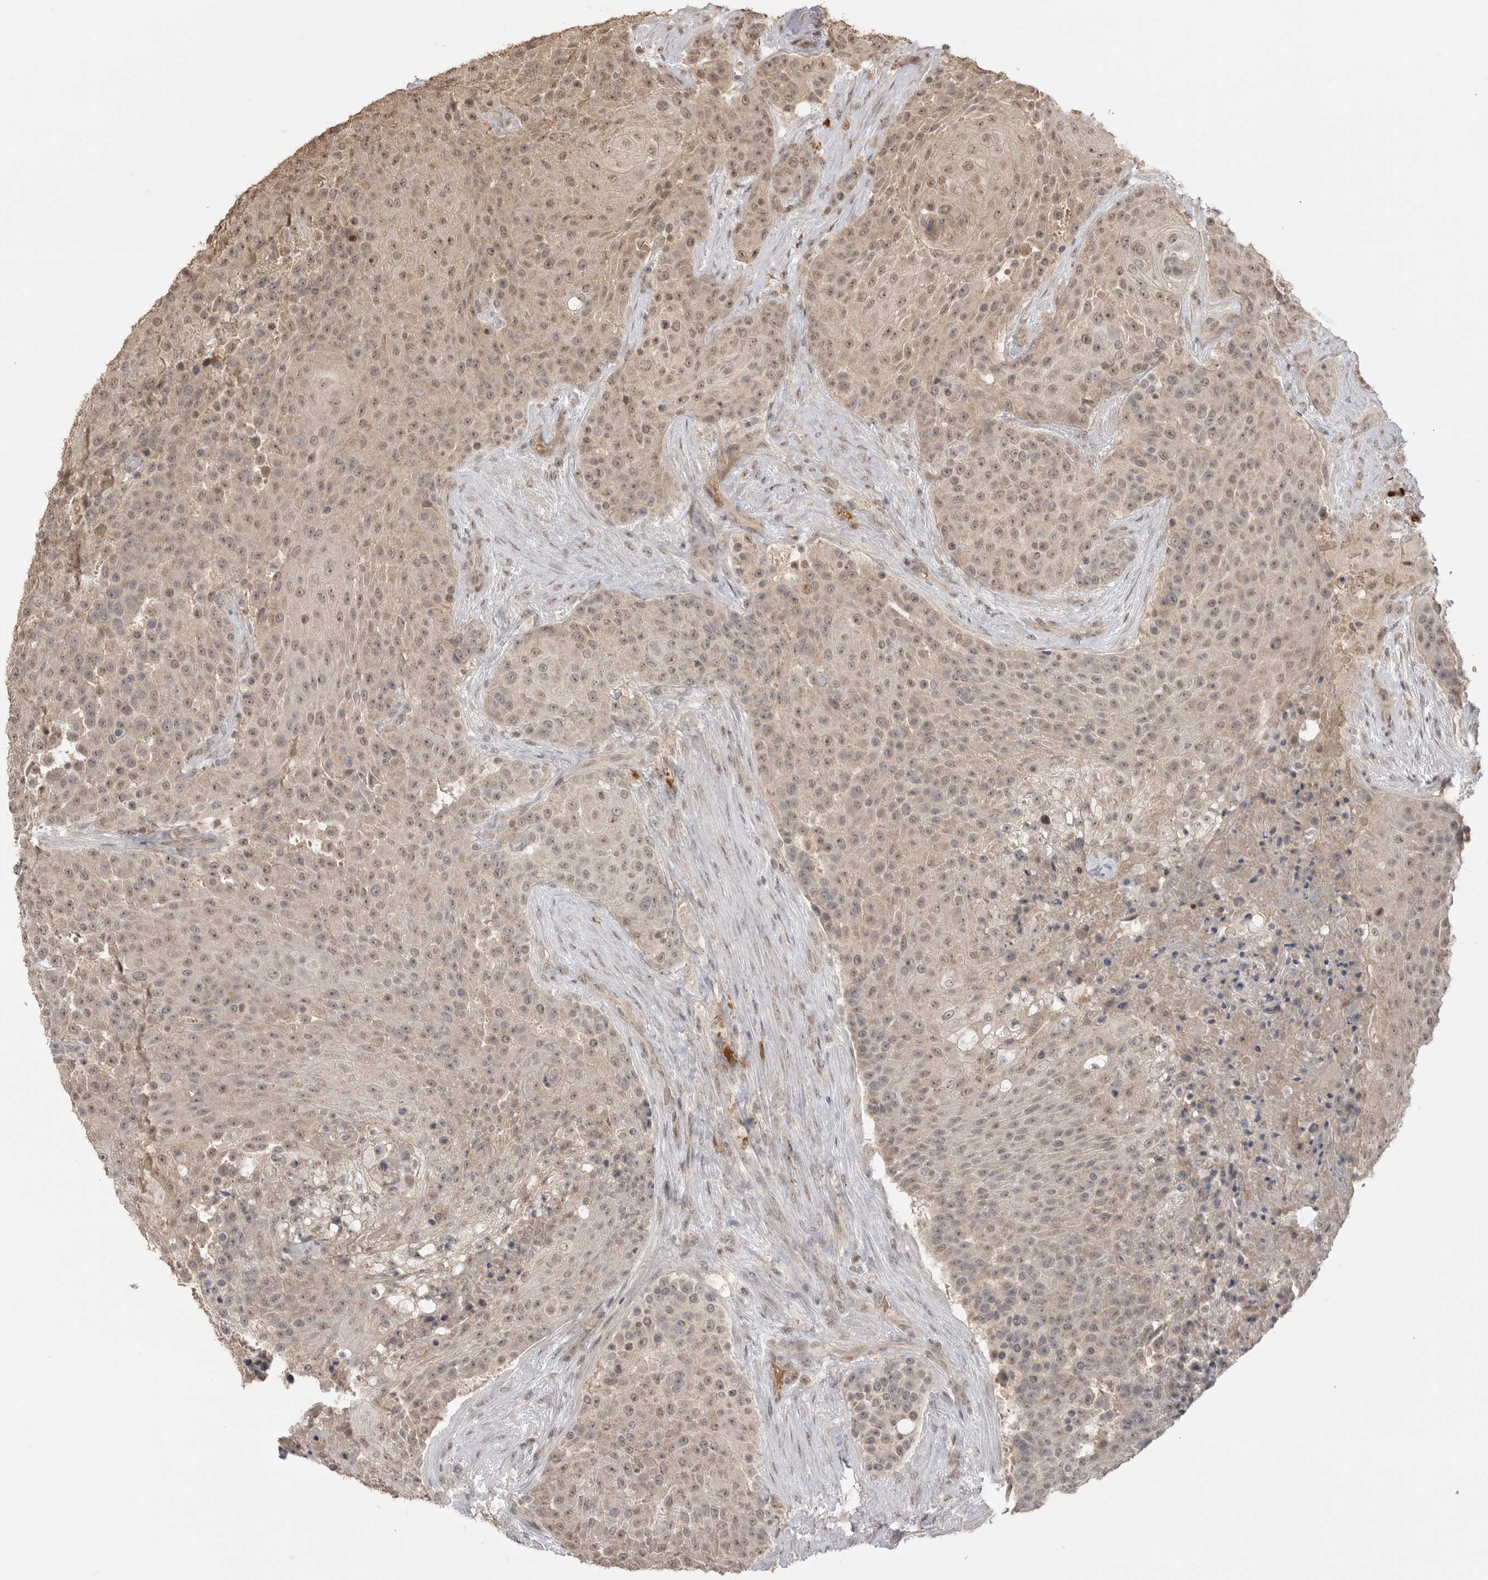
{"staining": {"intensity": "moderate", "quantity": ">75%", "location": "nuclear"}, "tissue": "urothelial cancer", "cell_type": "Tumor cells", "image_type": "cancer", "snomed": [{"axis": "morphology", "description": "Urothelial carcinoma, High grade"}, {"axis": "topography", "description": "Urinary bladder"}], "caption": "Human urothelial carcinoma (high-grade) stained with a brown dye reveals moderate nuclear positive staining in about >75% of tumor cells.", "gene": "ASPSCR1", "patient": {"sex": "female", "age": 63}}